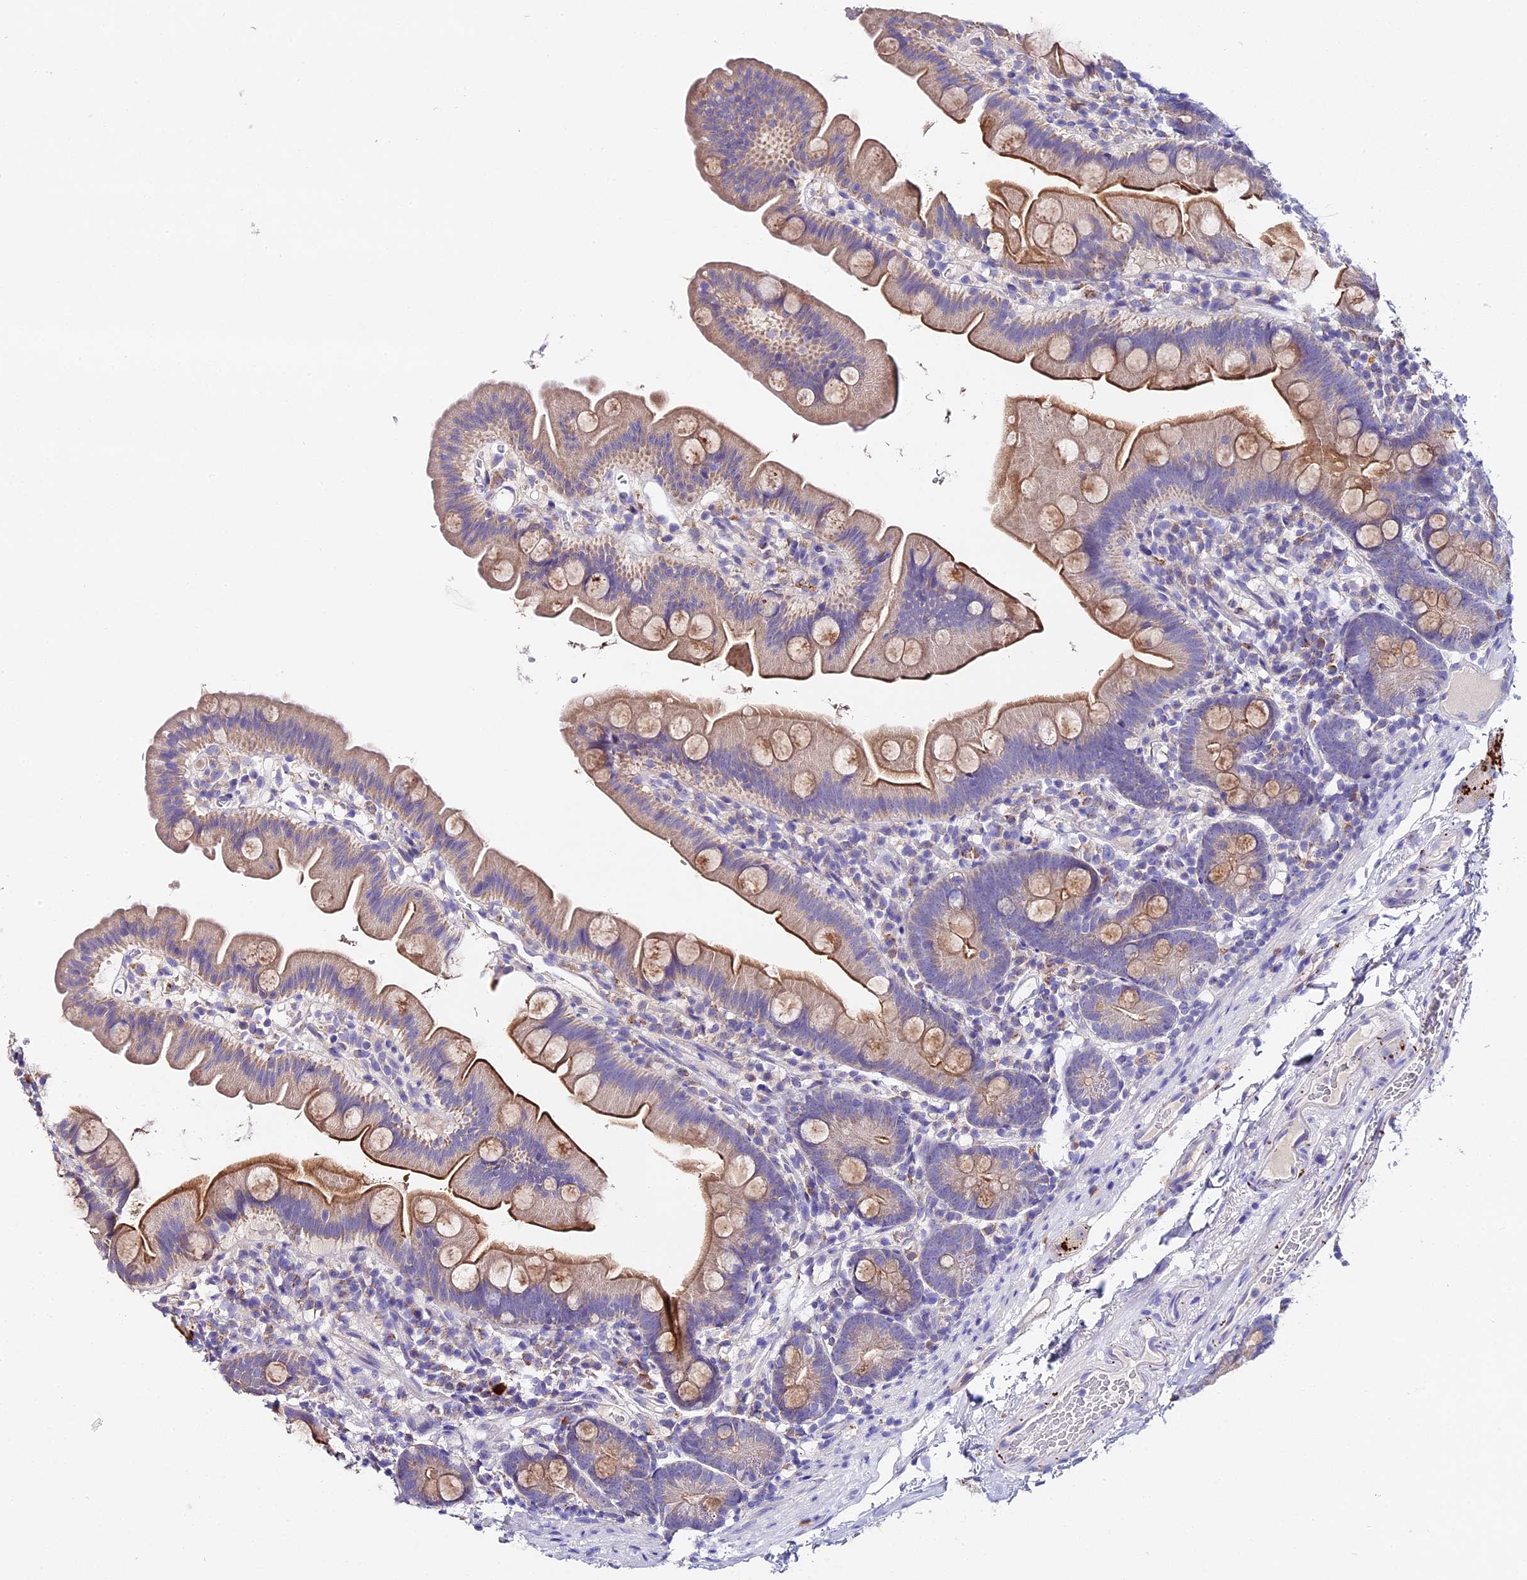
{"staining": {"intensity": "moderate", "quantity": "<25%", "location": "cytoplasmic/membranous"}, "tissue": "small intestine", "cell_type": "Glandular cells", "image_type": "normal", "snomed": [{"axis": "morphology", "description": "Normal tissue, NOS"}, {"axis": "topography", "description": "Small intestine"}], "caption": "Brown immunohistochemical staining in unremarkable small intestine exhibits moderate cytoplasmic/membranous expression in about <25% of glandular cells. (DAB IHC with brightfield microscopy, high magnification).", "gene": "LYPD6", "patient": {"sex": "female", "age": 68}}